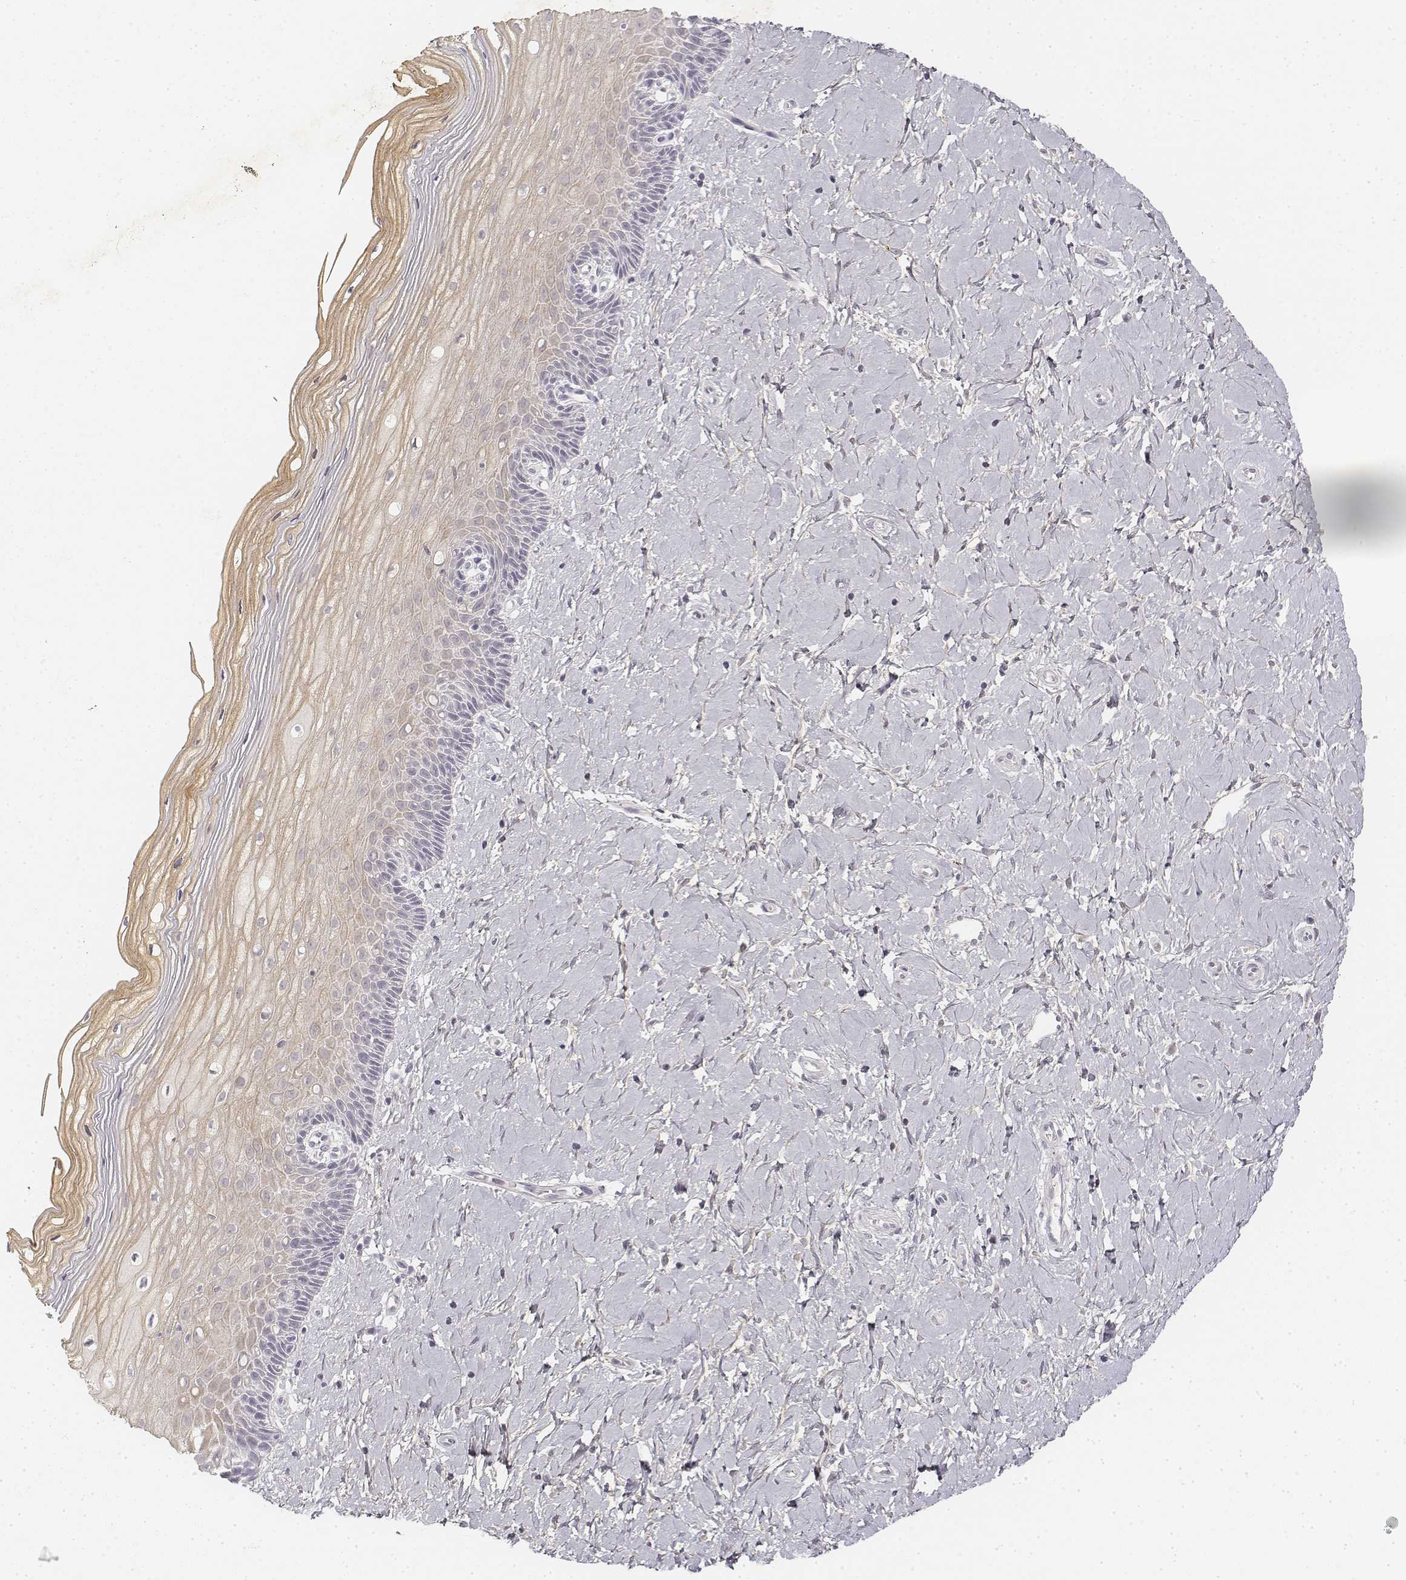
{"staining": {"intensity": "negative", "quantity": "none", "location": "none"}, "tissue": "cervix", "cell_type": "Glandular cells", "image_type": "normal", "snomed": [{"axis": "morphology", "description": "Normal tissue, NOS"}, {"axis": "topography", "description": "Cervix"}], "caption": "Glandular cells show no significant protein positivity in benign cervix. (Brightfield microscopy of DAB (3,3'-diaminobenzidine) immunohistochemistry (IHC) at high magnification).", "gene": "KRT84", "patient": {"sex": "female", "age": 37}}